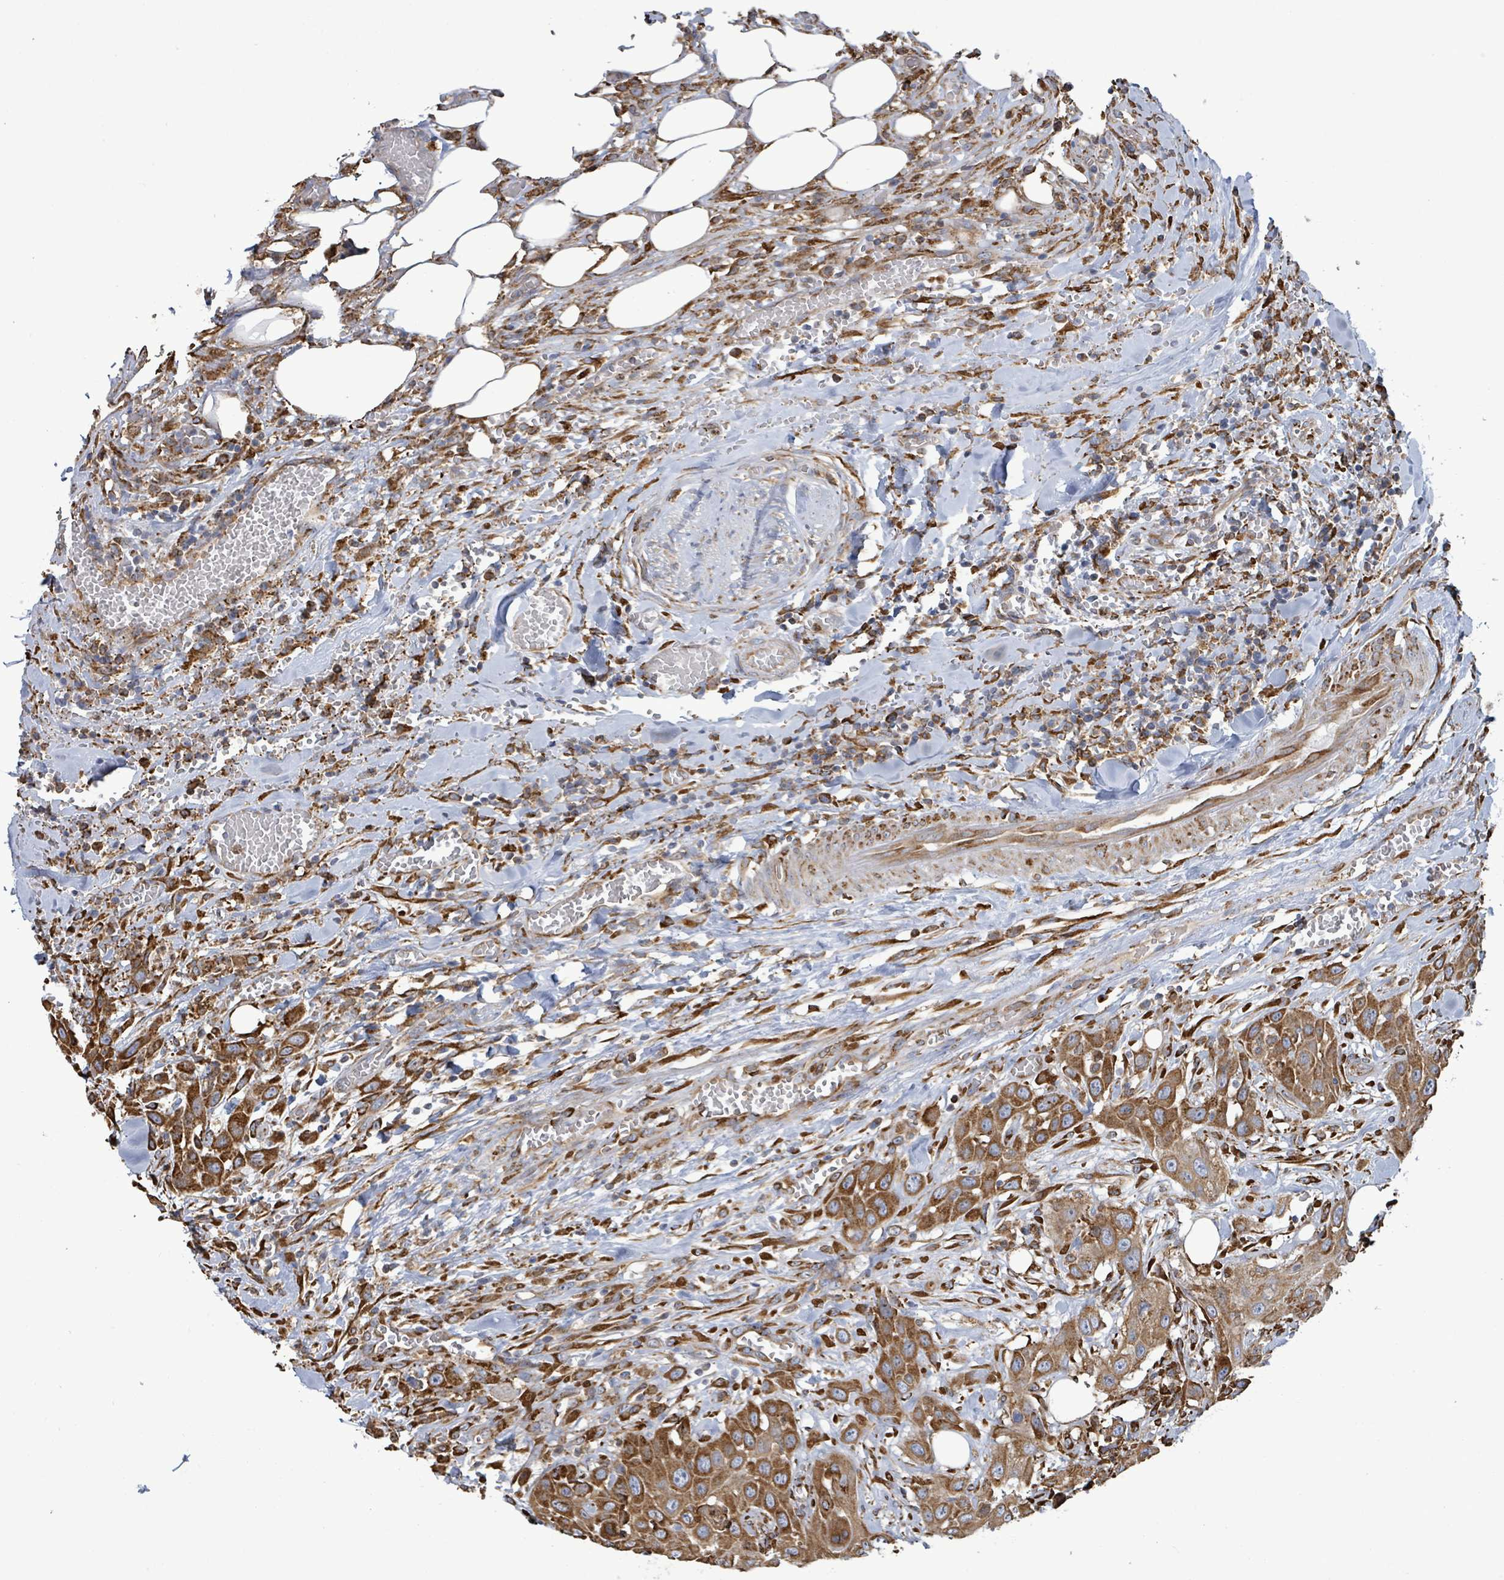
{"staining": {"intensity": "moderate", "quantity": ">75%", "location": "cytoplasmic/membranous"}, "tissue": "head and neck cancer", "cell_type": "Tumor cells", "image_type": "cancer", "snomed": [{"axis": "morphology", "description": "Squamous cell carcinoma, NOS"}, {"axis": "topography", "description": "Head-Neck"}], "caption": "Immunohistochemistry (IHC) of head and neck squamous cell carcinoma displays medium levels of moderate cytoplasmic/membranous staining in approximately >75% of tumor cells.", "gene": "RFPL4A", "patient": {"sex": "male", "age": 81}}